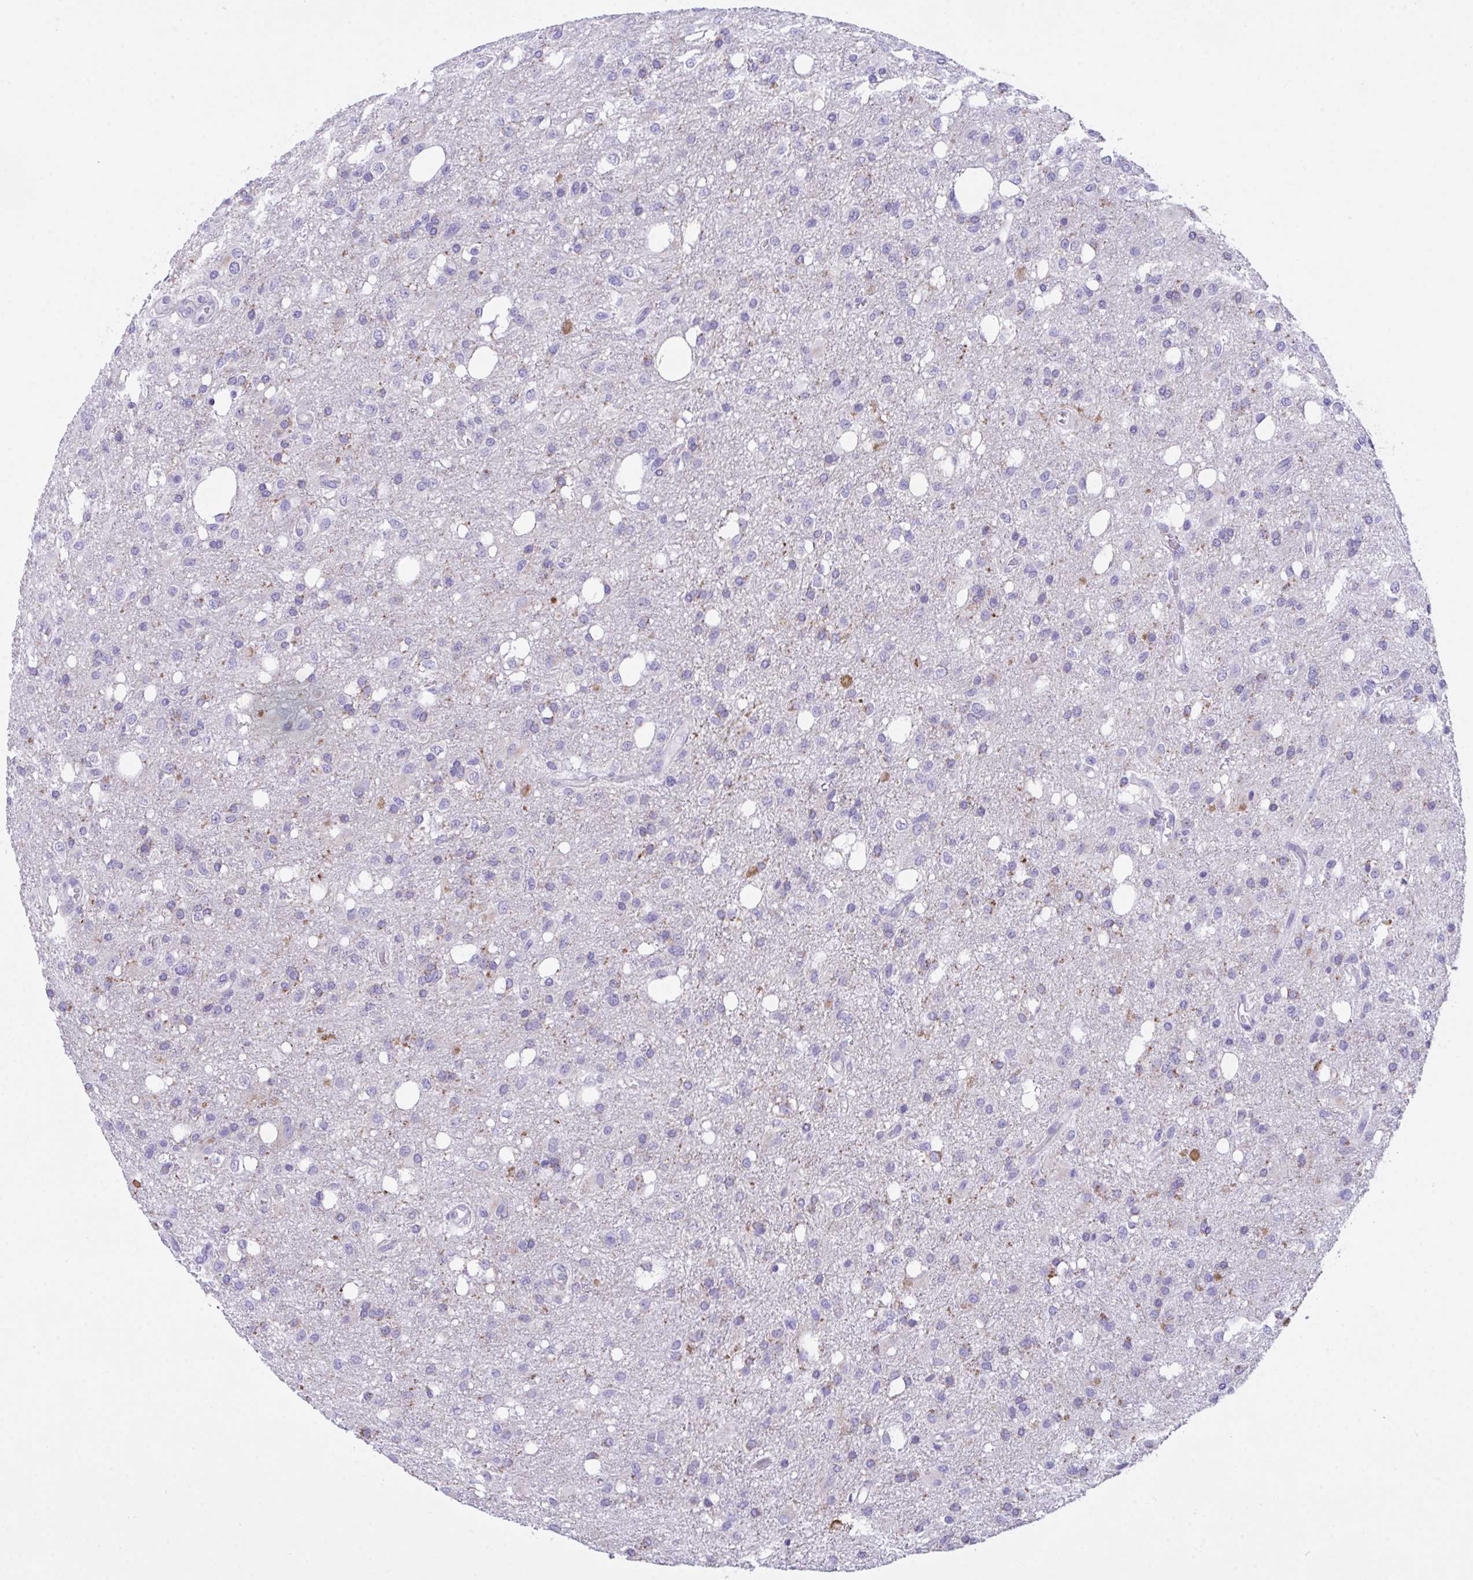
{"staining": {"intensity": "moderate", "quantity": "<25%", "location": "cytoplasmic/membranous"}, "tissue": "glioma", "cell_type": "Tumor cells", "image_type": "cancer", "snomed": [{"axis": "morphology", "description": "Glioma, malignant, Low grade"}, {"axis": "topography", "description": "Brain"}], "caption": "Malignant low-grade glioma stained with a brown dye exhibits moderate cytoplasmic/membranous positive positivity in about <25% of tumor cells.", "gene": "TMEM106B", "patient": {"sex": "female", "age": 58}}